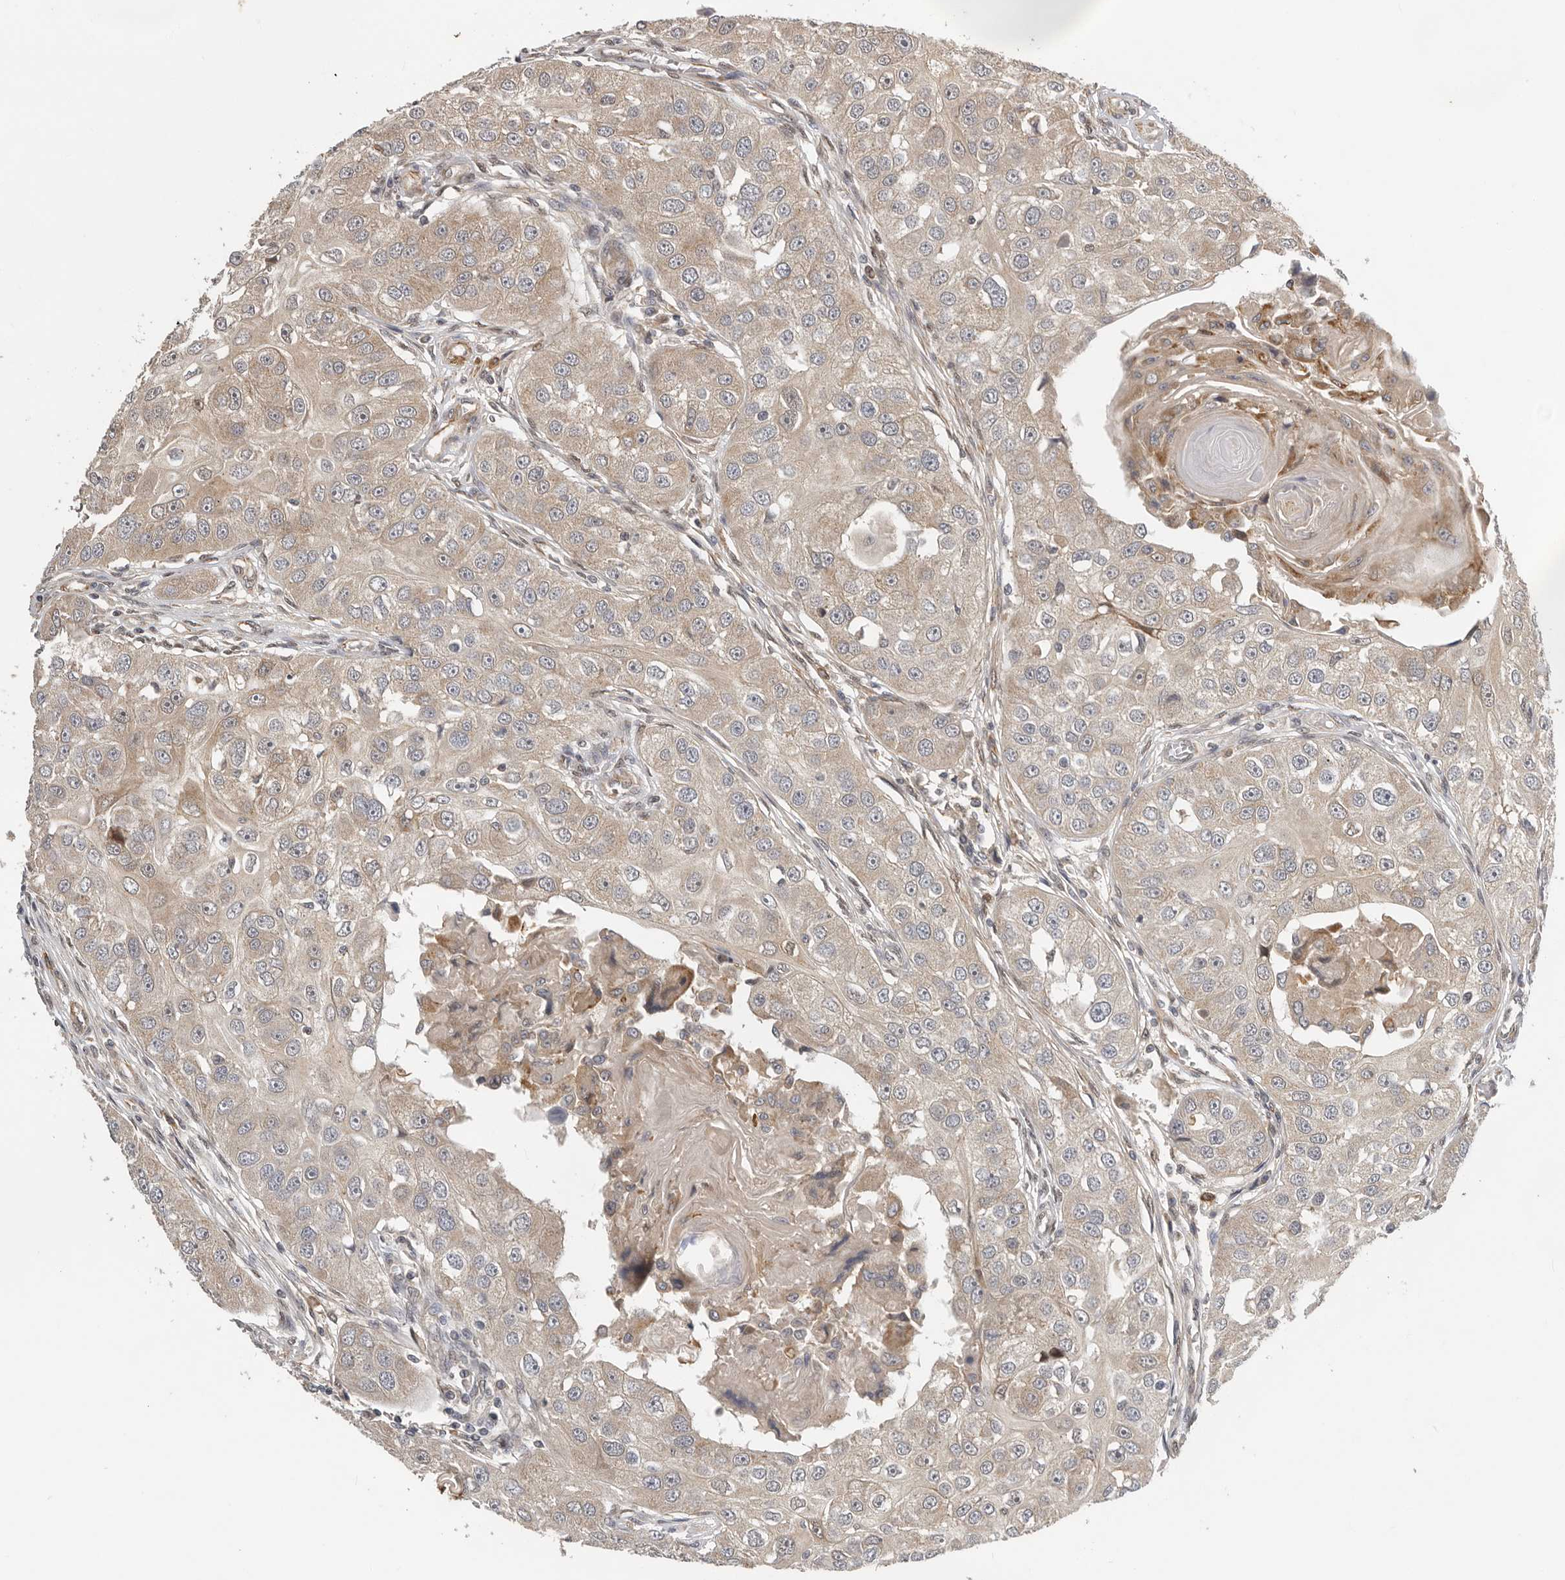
{"staining": {"intensity": "moderate", "quantity": ">75%", "location": "cytoplasmic/membranous"}, "tissue": "head and neck cancer", "cell_type": "Tumor cells", "image_type": "cancer", "snomed": [{"axis": "morphology", "description": "Normal tissue, NOS"}, {"axis": "morphology", "description": "Squamous cell carcinoma, NOS"}, {"axis": "topography", "description": "Skeletal muscle"}, {"axis": "topography", "description": "Head-Neck"}], "caption": "Immunohistochemistry (IHC) (DAB (3,3'-diaminobenzidine)) staining of human squamous cell carcinoma (head and neck) exhibits moderate cytoplasmic/membranous protein staining in about >75% of tumor cells.", "gene": "RNF157", "patient": {"sex": "male", "age": 51}}